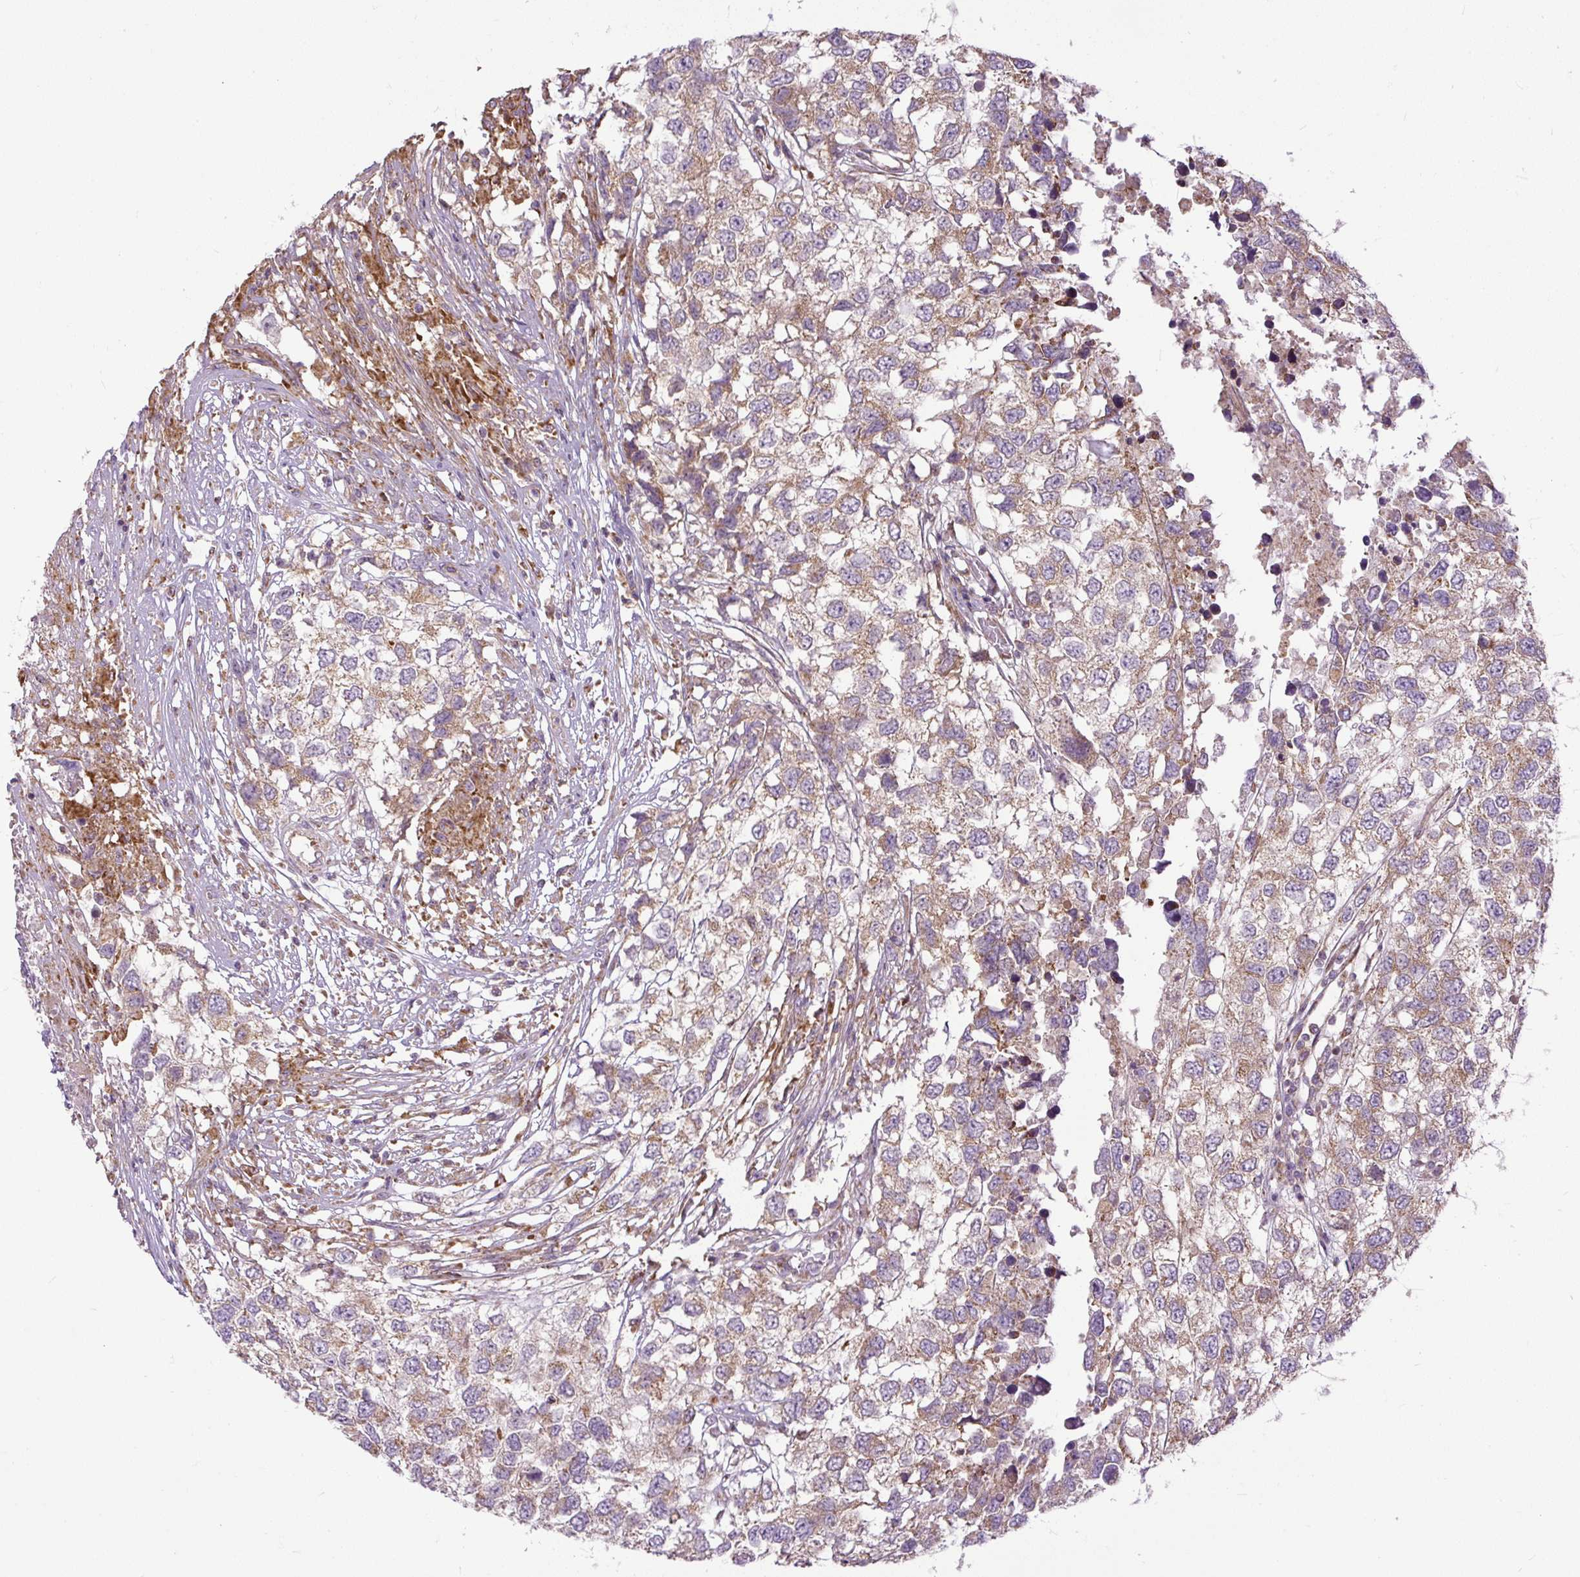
{"staining": {"intensity": "moderate", "quantity": ">75%", "location": "cytoplasmic/membranous"}, "tissue": "testis cancer", "cell_type": "Tumor cells", "image_type": "cancer", "snomed": [{"axis": "morphology", "description": "Carcinoma, Embryonal, NOS"}, {"axis": "topography", "description": "Testis"}], "caption": "IHC of human testis cancer reveals medium levels of moderate cytoplasmic/membranous expression in approximately >75% of tumor cells.", "gene": "TM2D3", "patient": {"sex": "male", "age": 83}}